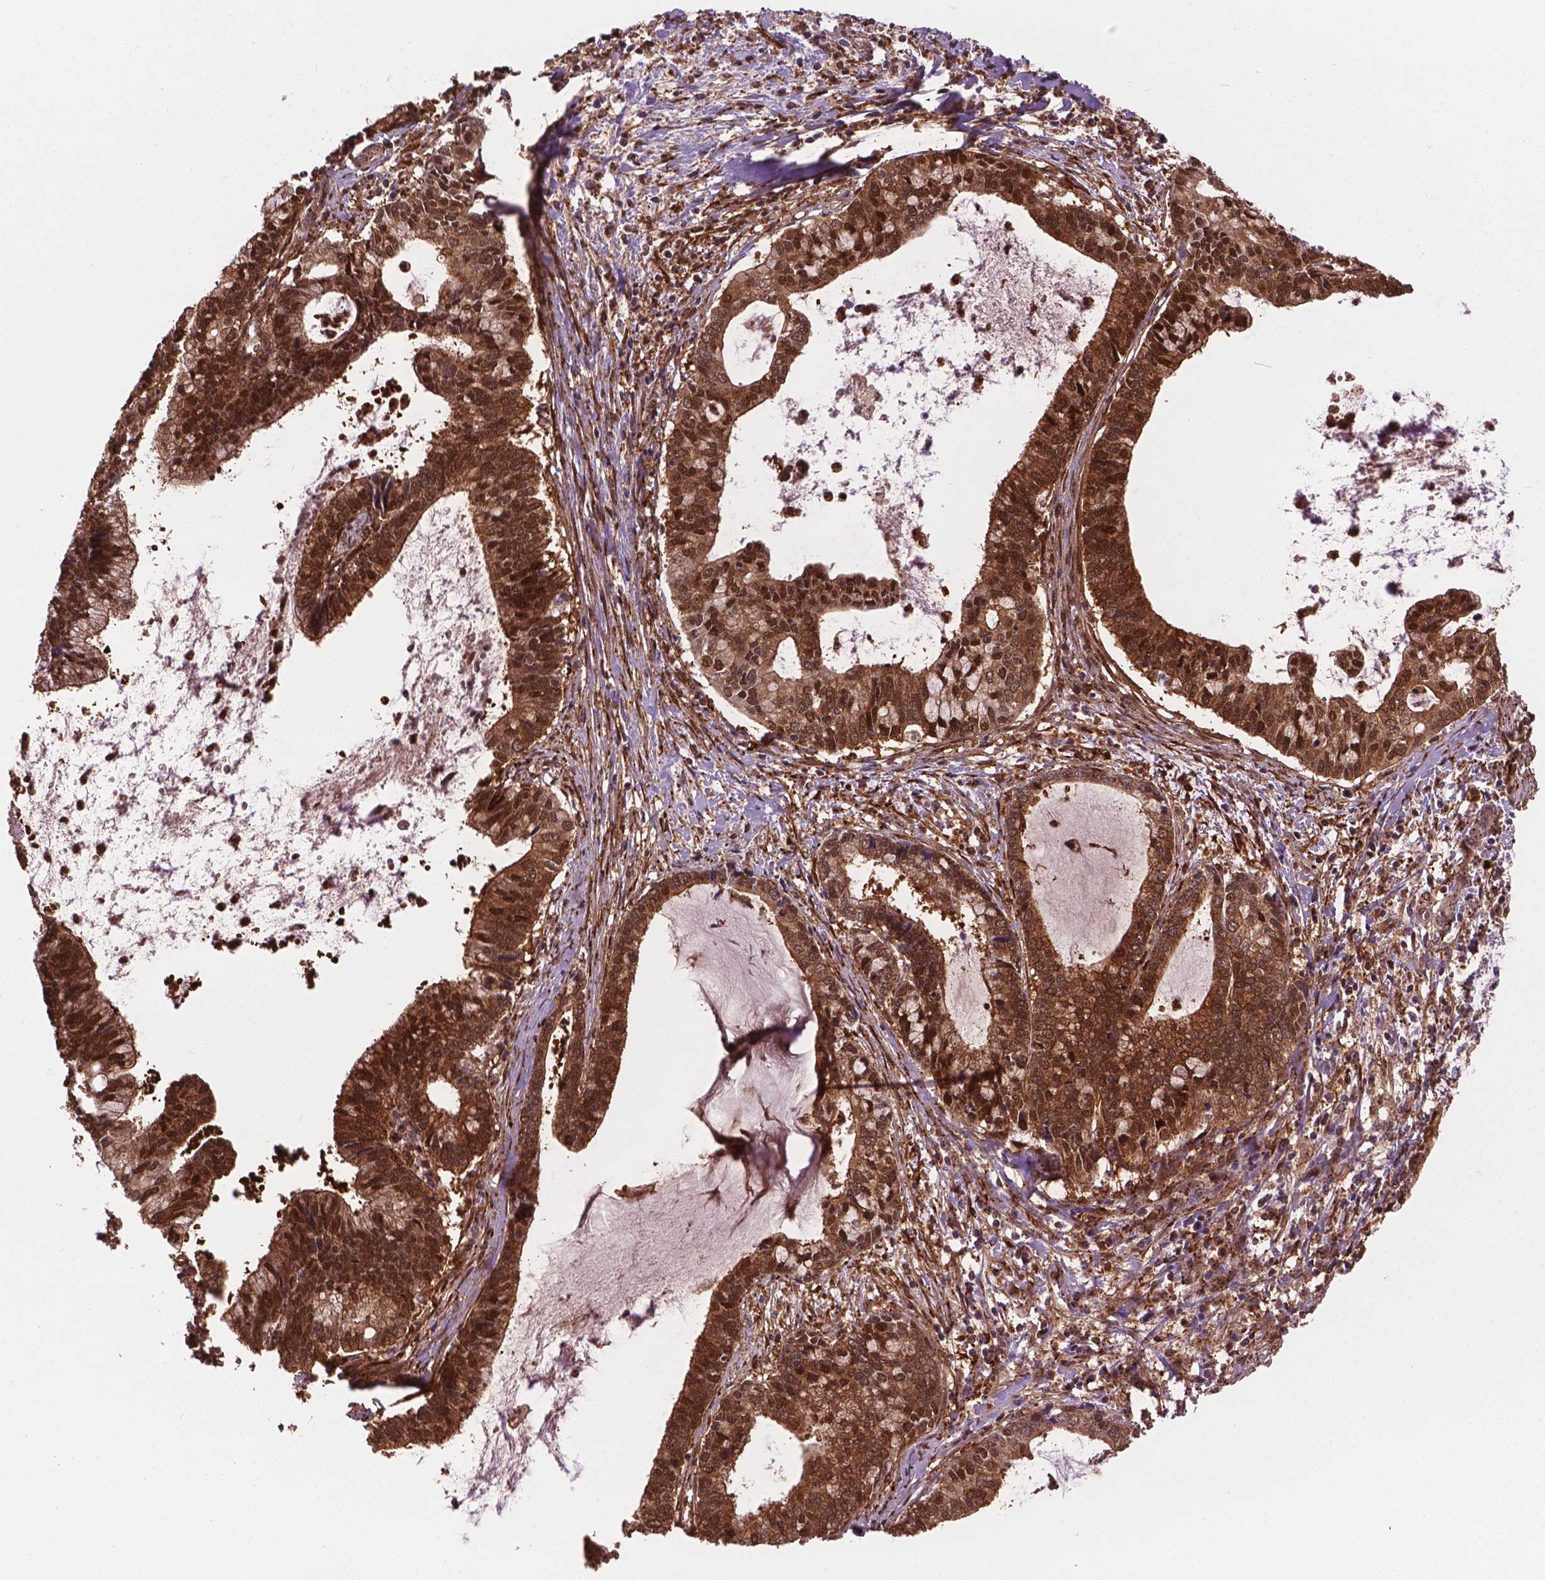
{"staining": {"intensity": "strong", "quantity": ">75%", "location": "cytoplasmic/membranous,nuclear"}, "tissue": "cervical cancer", "cell_type": "Tumor cells", "image_type": "cancer", "snomed": [{"axis": "morphology", "description": "Adenocarcinoma, NOS"}, {"axis": "topography", "description": "Cervix"}], "caption": "A brown stain labels strong cytoplasmic/membranous and nuclear positivity of a protein in cervical cancer (adenocarcinoma) tumor cells.", "gene": "PLIN3", "patient": {"sex": "female", "age": 42}}